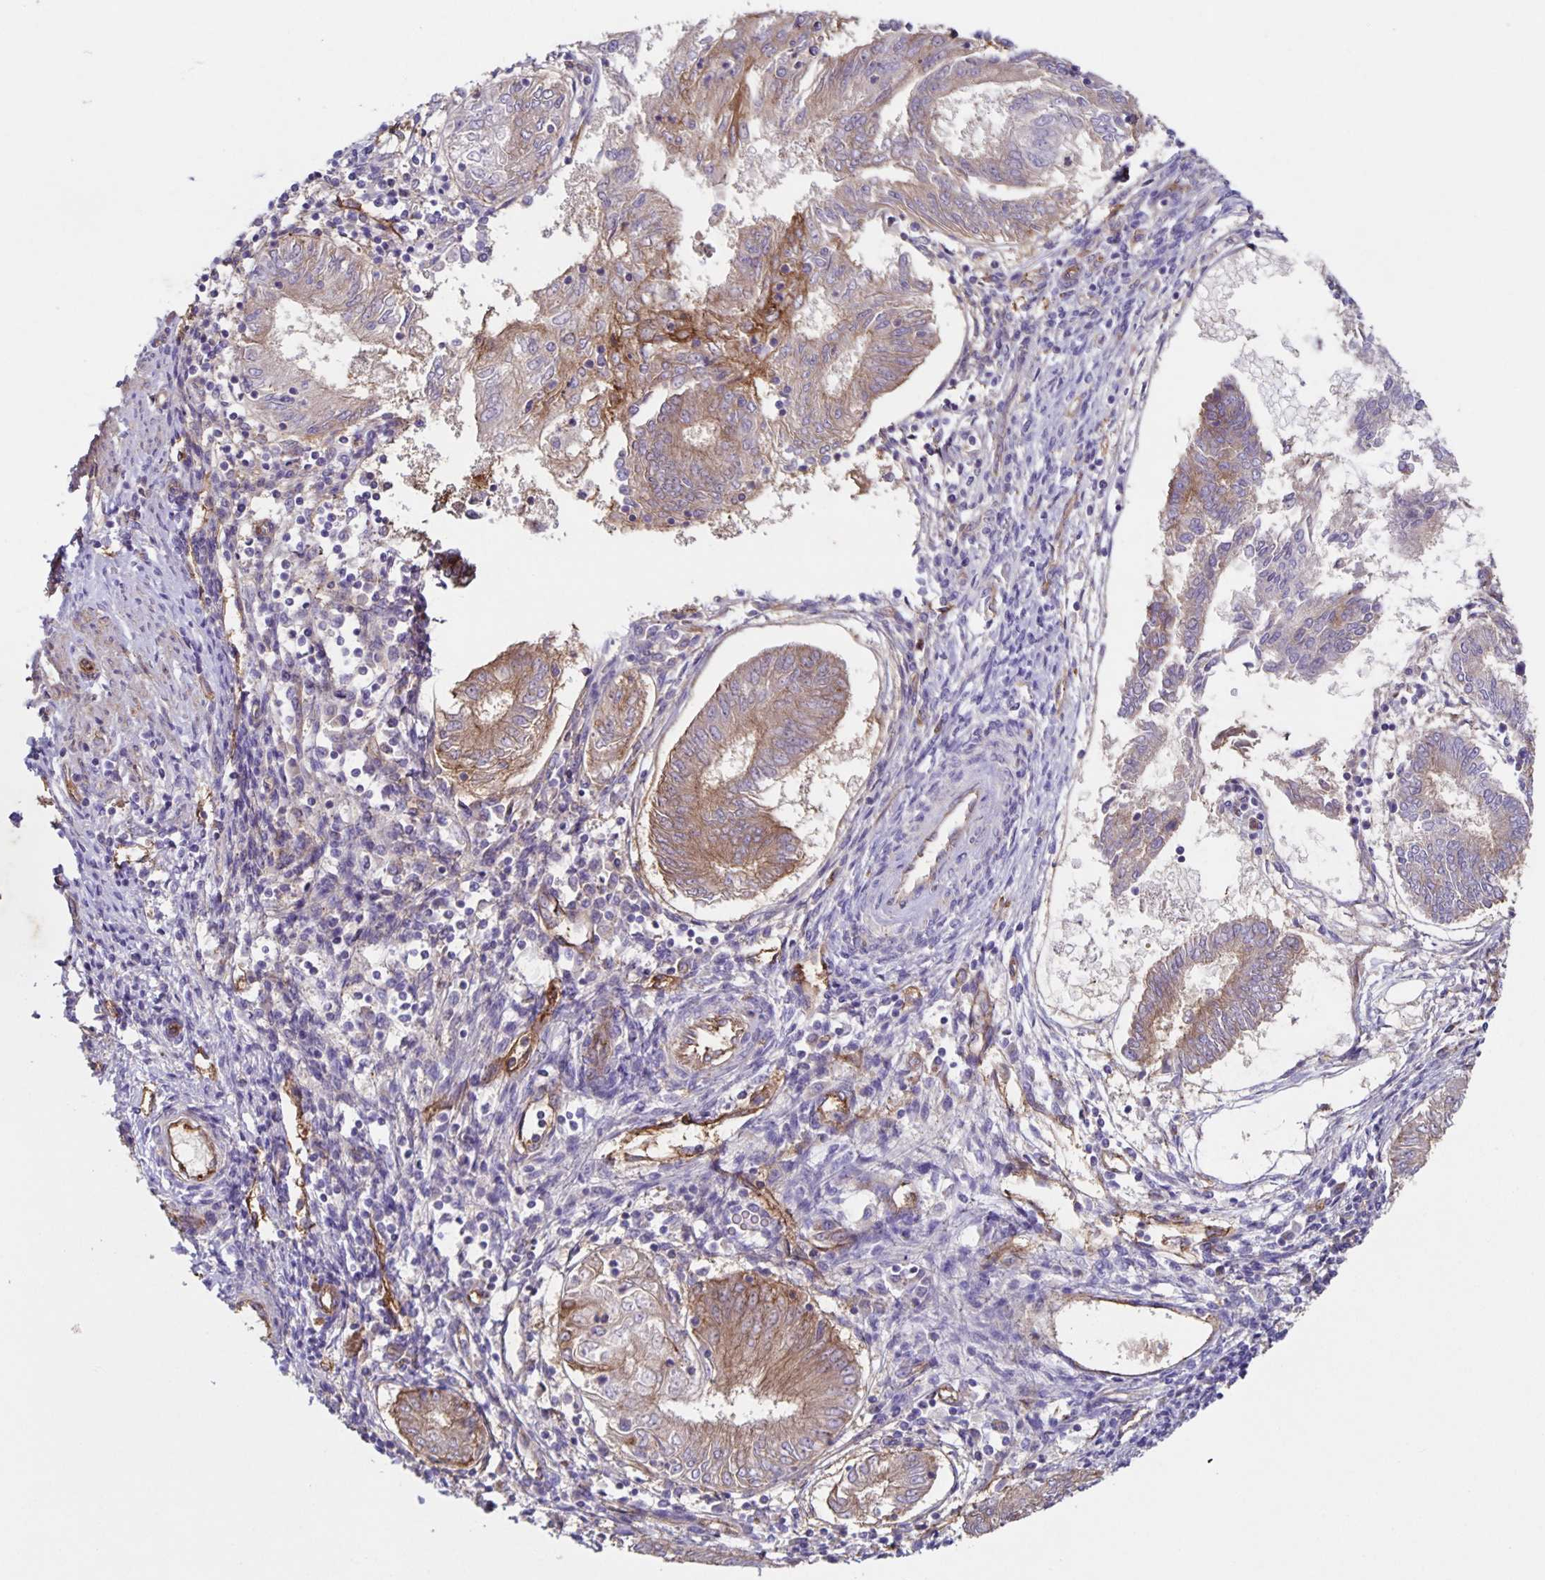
{"staining": {"intensity": "moderate", "quantity": "25%-75%", "location": "cytoplasmic/membranous"}, "tissue": "endometrial cancer", "cell_type": "Tumor cells", "image_type": "cancer", "snomed": [{"axis": "morphology", "description": "Adenocarcinoma, NOS"}, {"axis": "topography", "description": "Endometrium"}], "caption": "An image showing moderate cytoplasmic/membranous expression in about 25%-75% of tumor cells in endometrial cancer, as visualized by brown immunohistochemical staining.", "gene": "ITGA2", "patient": {"sex": "female", "age": 68}}